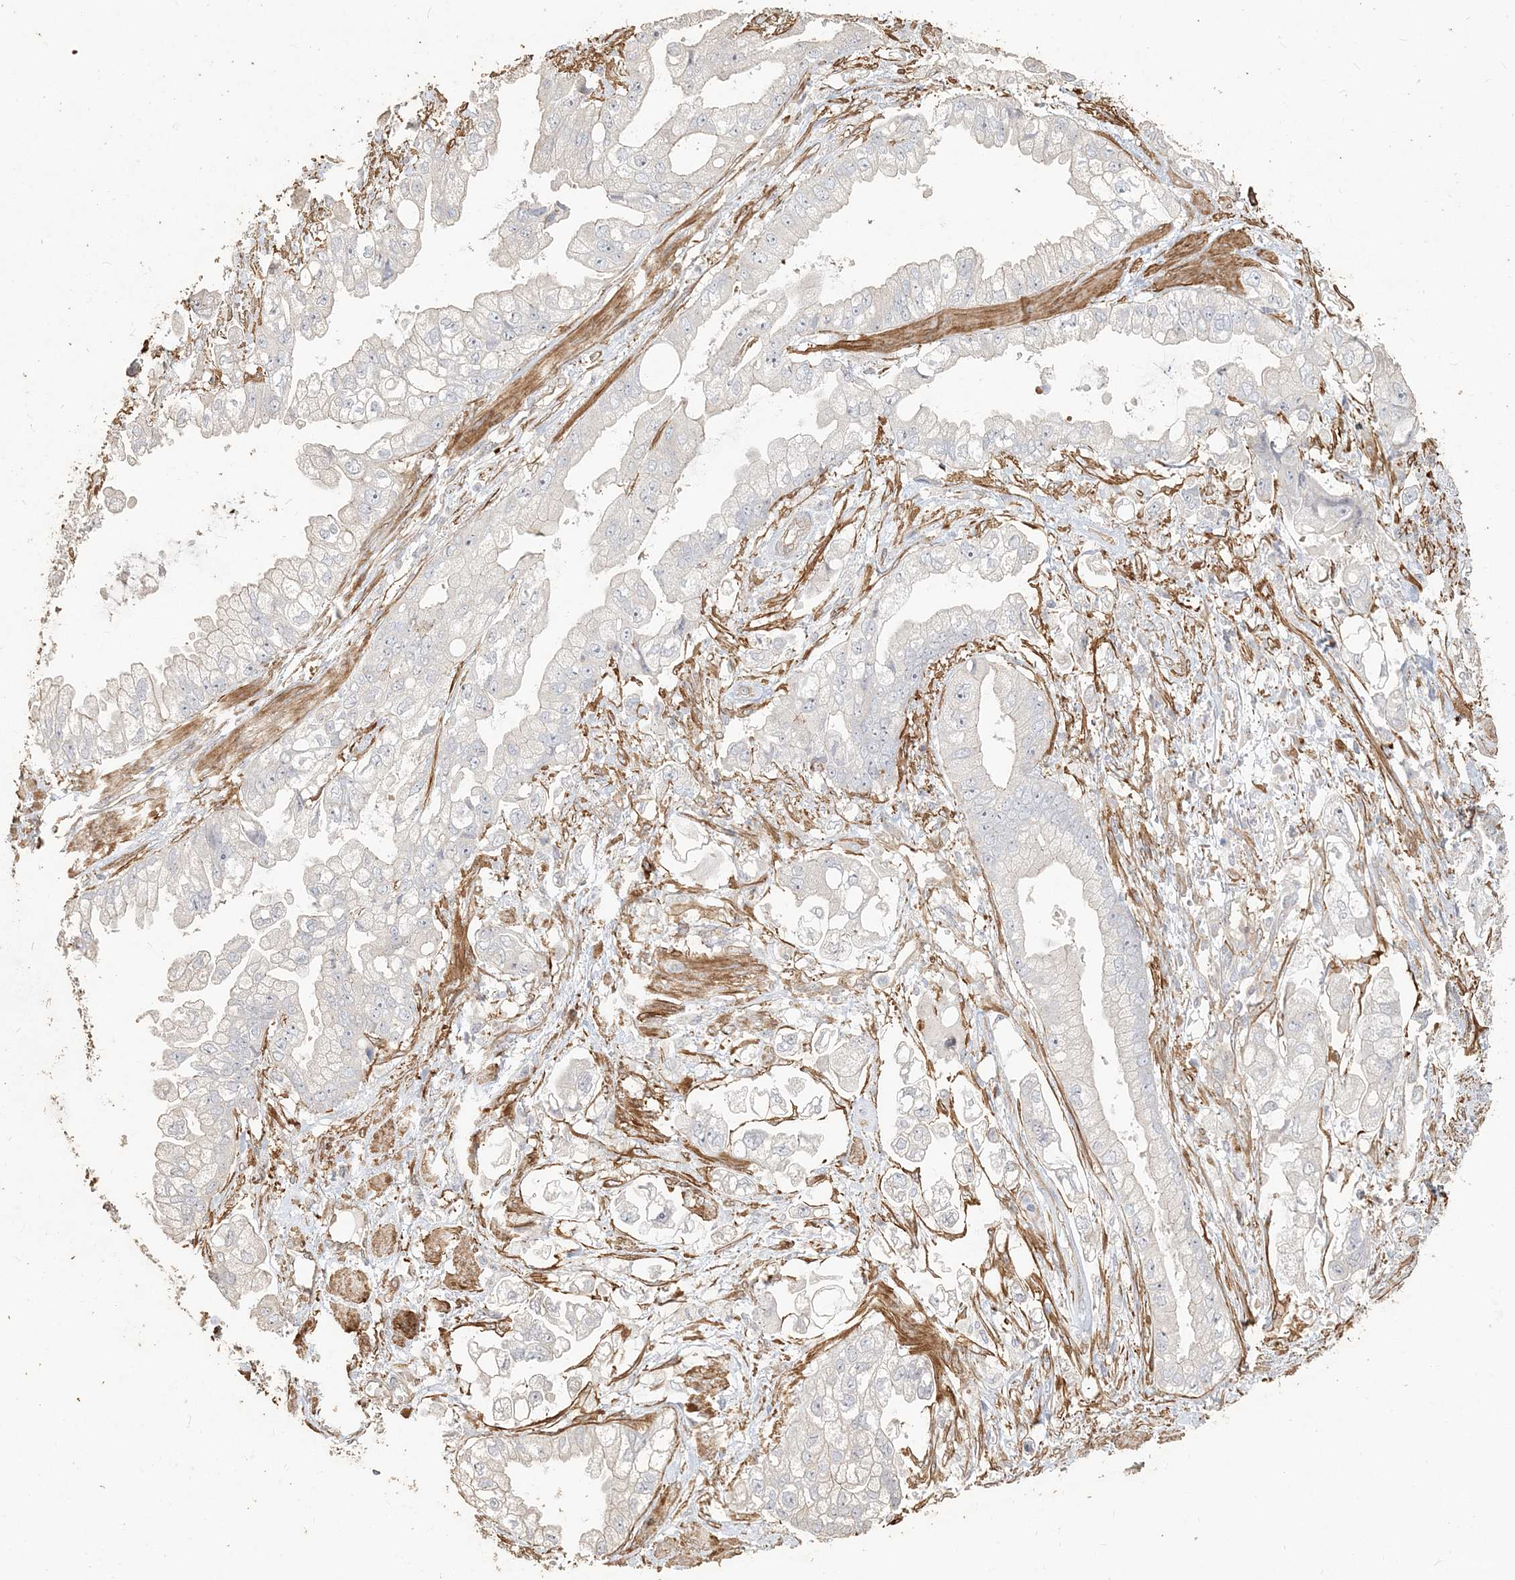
{"staining": {"intensity": "negative", "quantity": "none", "location": "none"}, "tissue": "stomach cancer", "cell_type": "Tumor cells", "image_type": "cancer", "snomed": [{"axis": "morphology", "description": "Adenocarcinoma, NOS"}, {"axis": "topography", "description": "Stomach"}], "caption": "High magnification brightfield microscopy of stomach cancer stained with DAB (brown) and counterstained with hematoxylin (blue): tumor cells show no significant positivity.", "gene": "RNF145", "patient": {"sex": "male", "age": 62}}